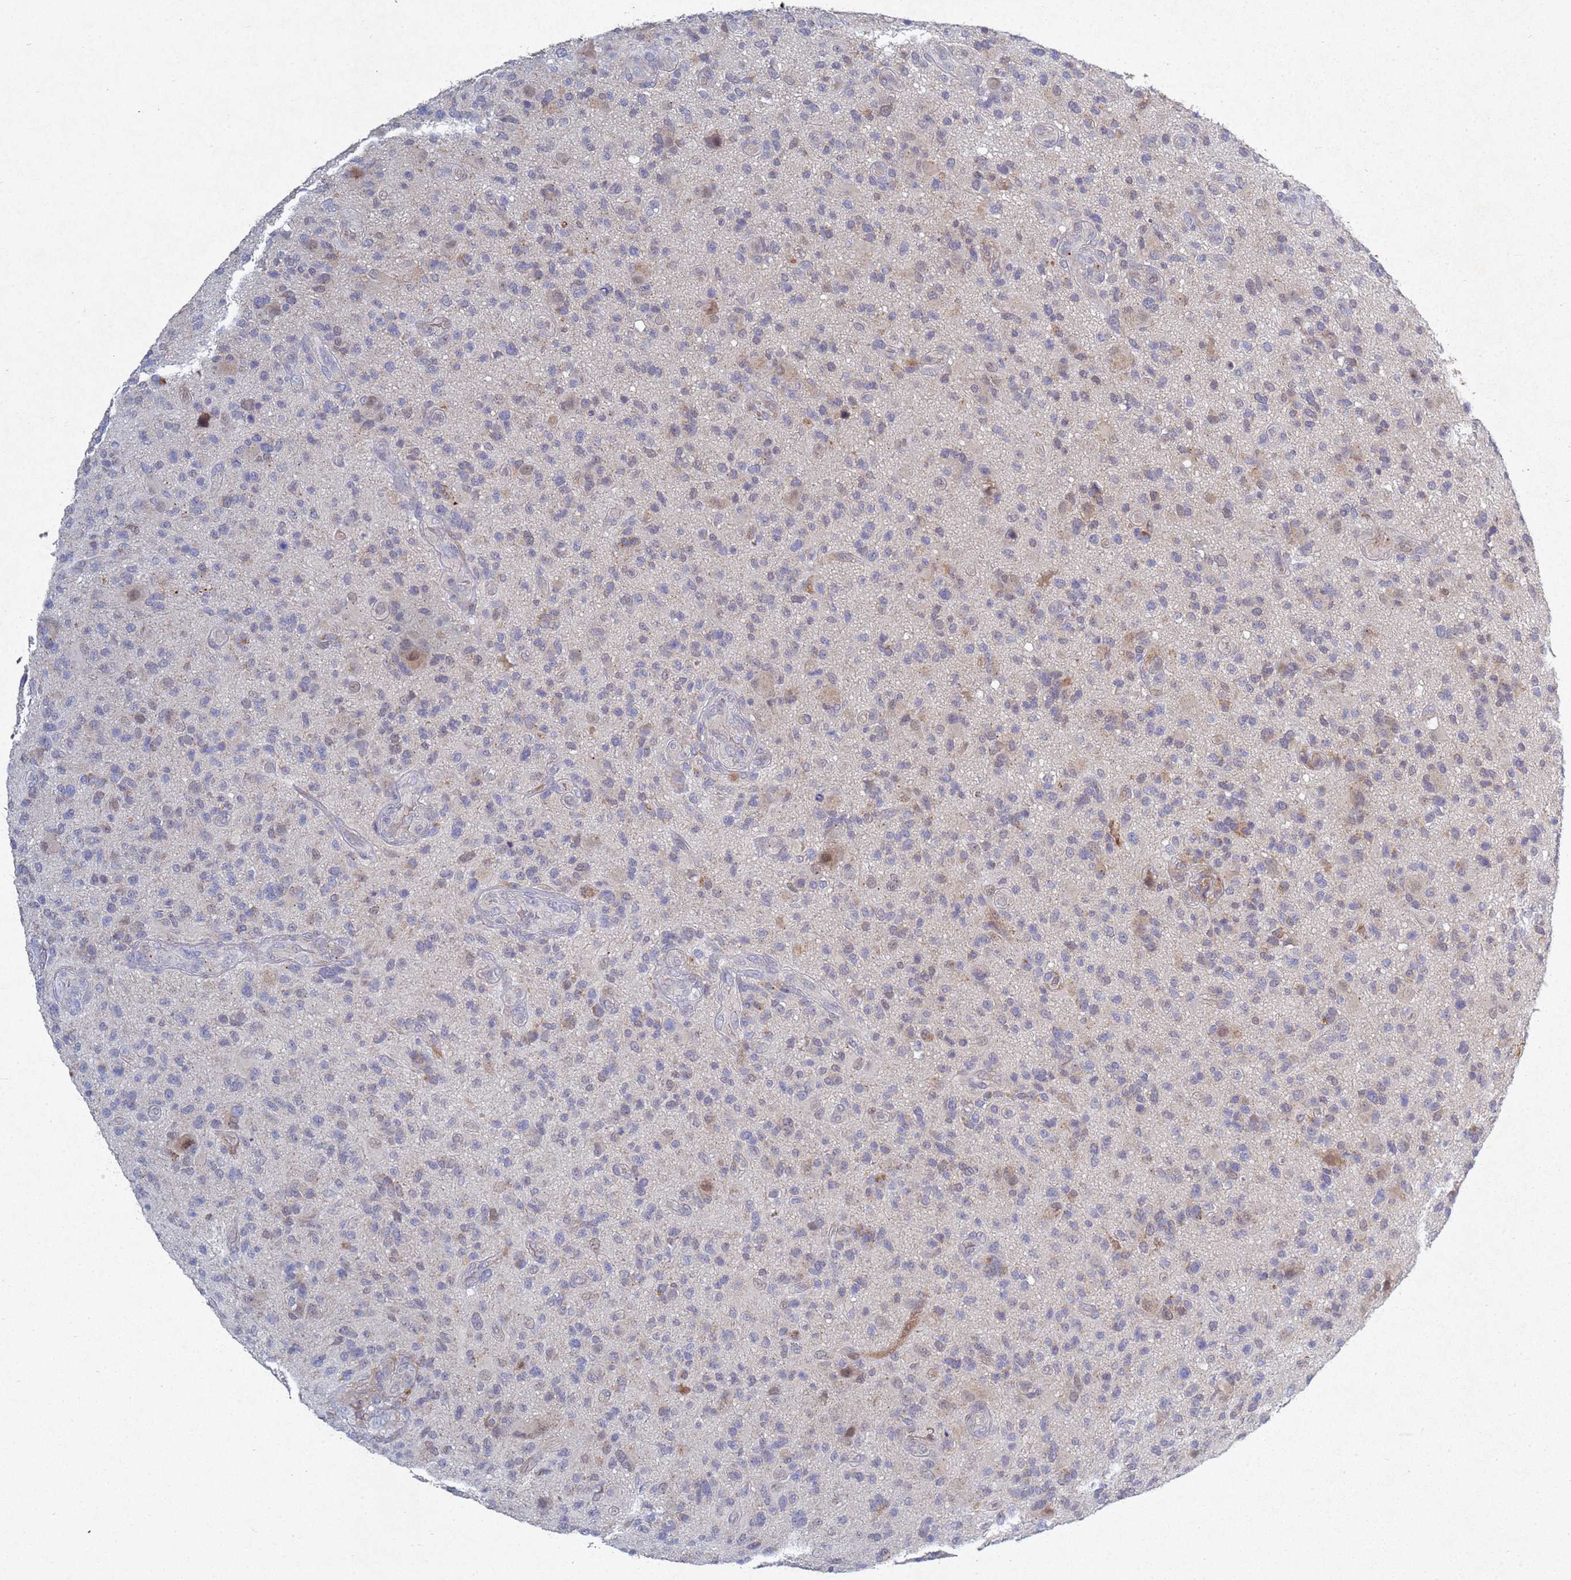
{"staining": {"intensity": "negative", "quantity": "none", "location": "none"}, "tissue": "glioma", "cell_type": "Tumor cells", "image_type": "cancer", "snomed": [{"axis": "morphology", "description": "Glioma, malignant, High grade"}, {"axis": "topography", "description": "Brain"}], "caption": "Histopathology image shows no significant protein staining in tumor cells of malignant glioma (high-grade).", "gene": "TNPO2", "patient": {"sex": "male", "age": 47}}